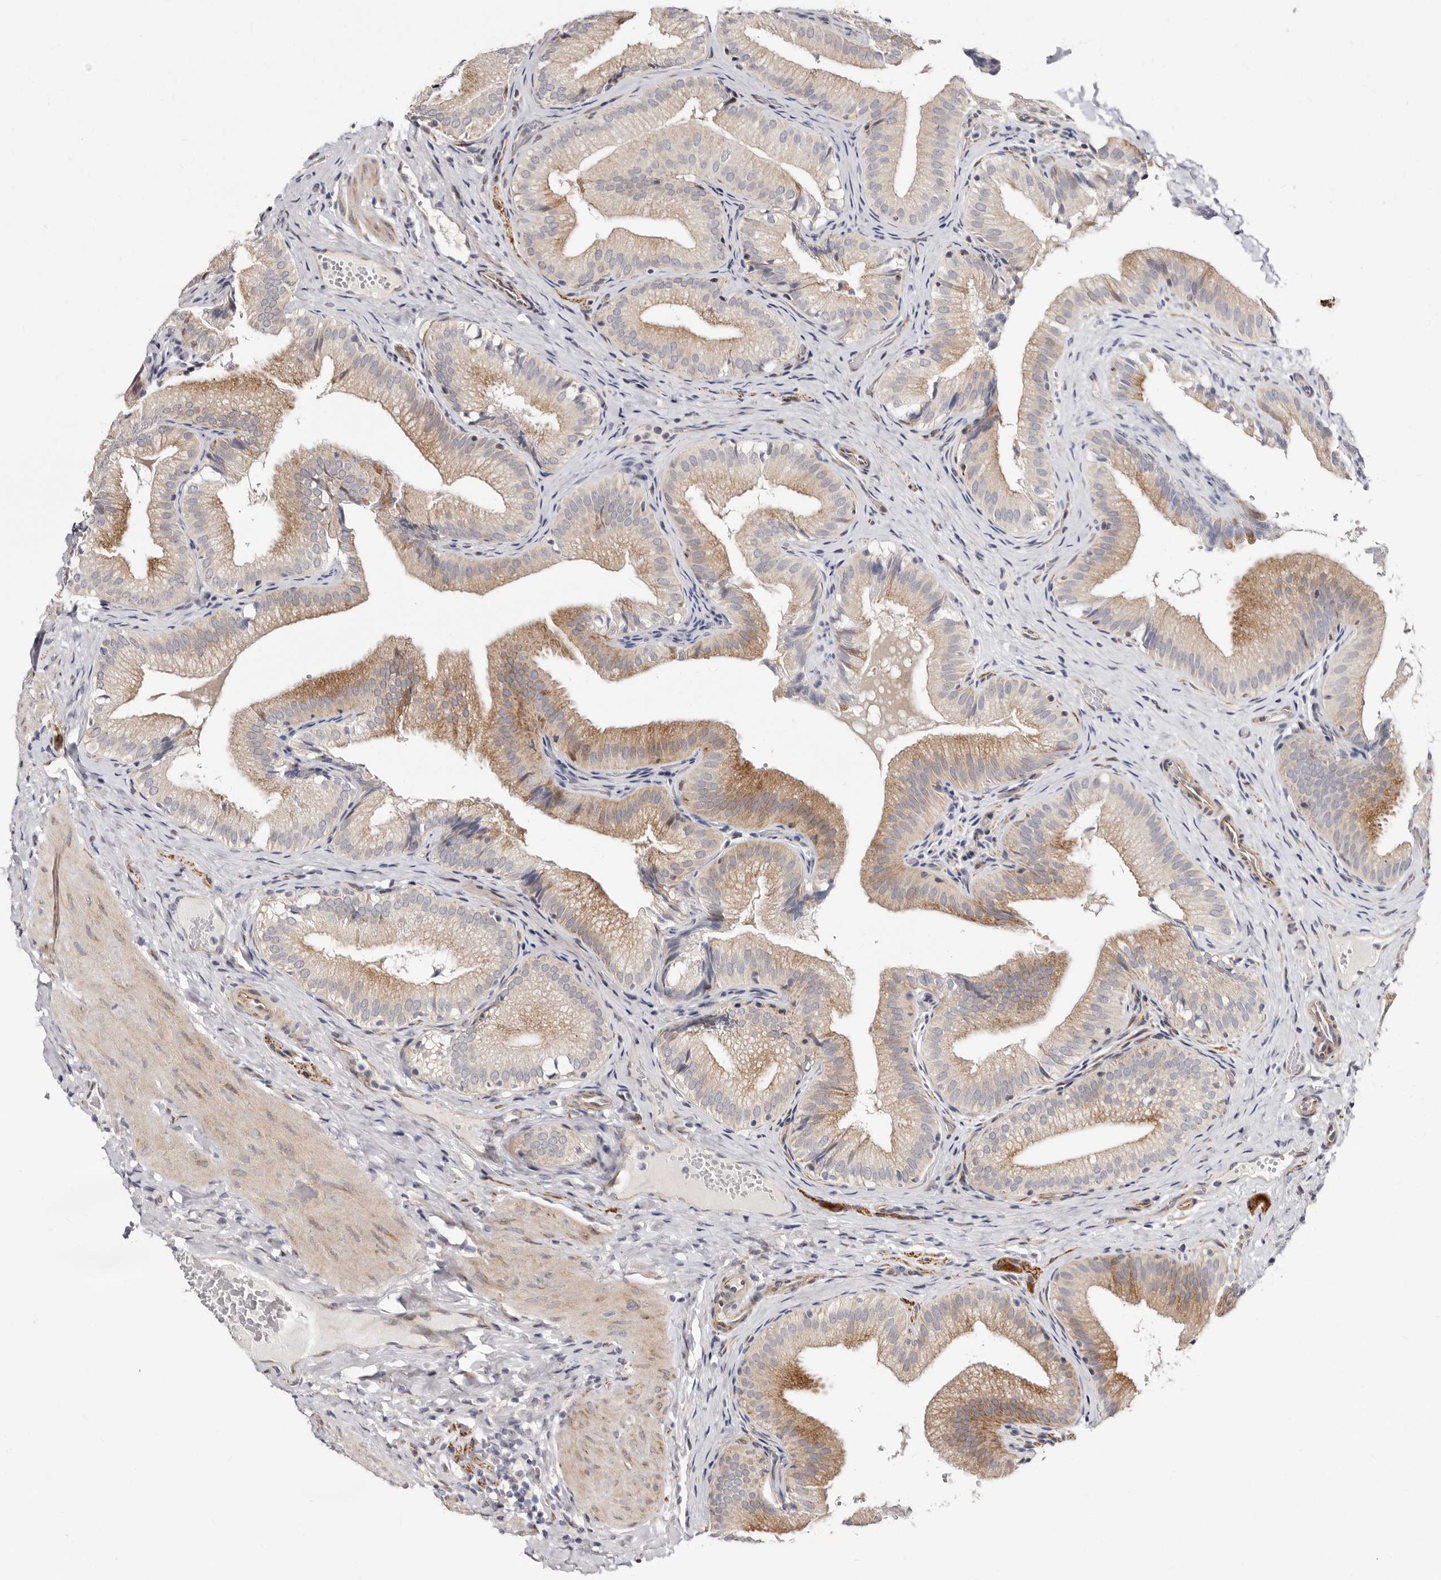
{"staining": {"intensity": "moderate", "quantity": ">75%", "location": "cytoplasmic/membranous"}, "tissue": "gallbladder", "cell_type": "Glandular cells", "image_type": "normal", "snomed": [{"axis": "morphology", "description": "Normal tissue, NOS"}, {"axis": "topography", "description": "Gallbladder"}], "caption": "Gallbladder stained for a protein reveals moderate cytoplasmic/membranous positivity in glandular cells. The staining was performed using DAB to visualize the protein expression in brown, while the nuclei were stained in blue with hematoxylin (Magnification: 20x).", "gene": "KLHL4", "patient": {"sex": "female", "age": 30}}